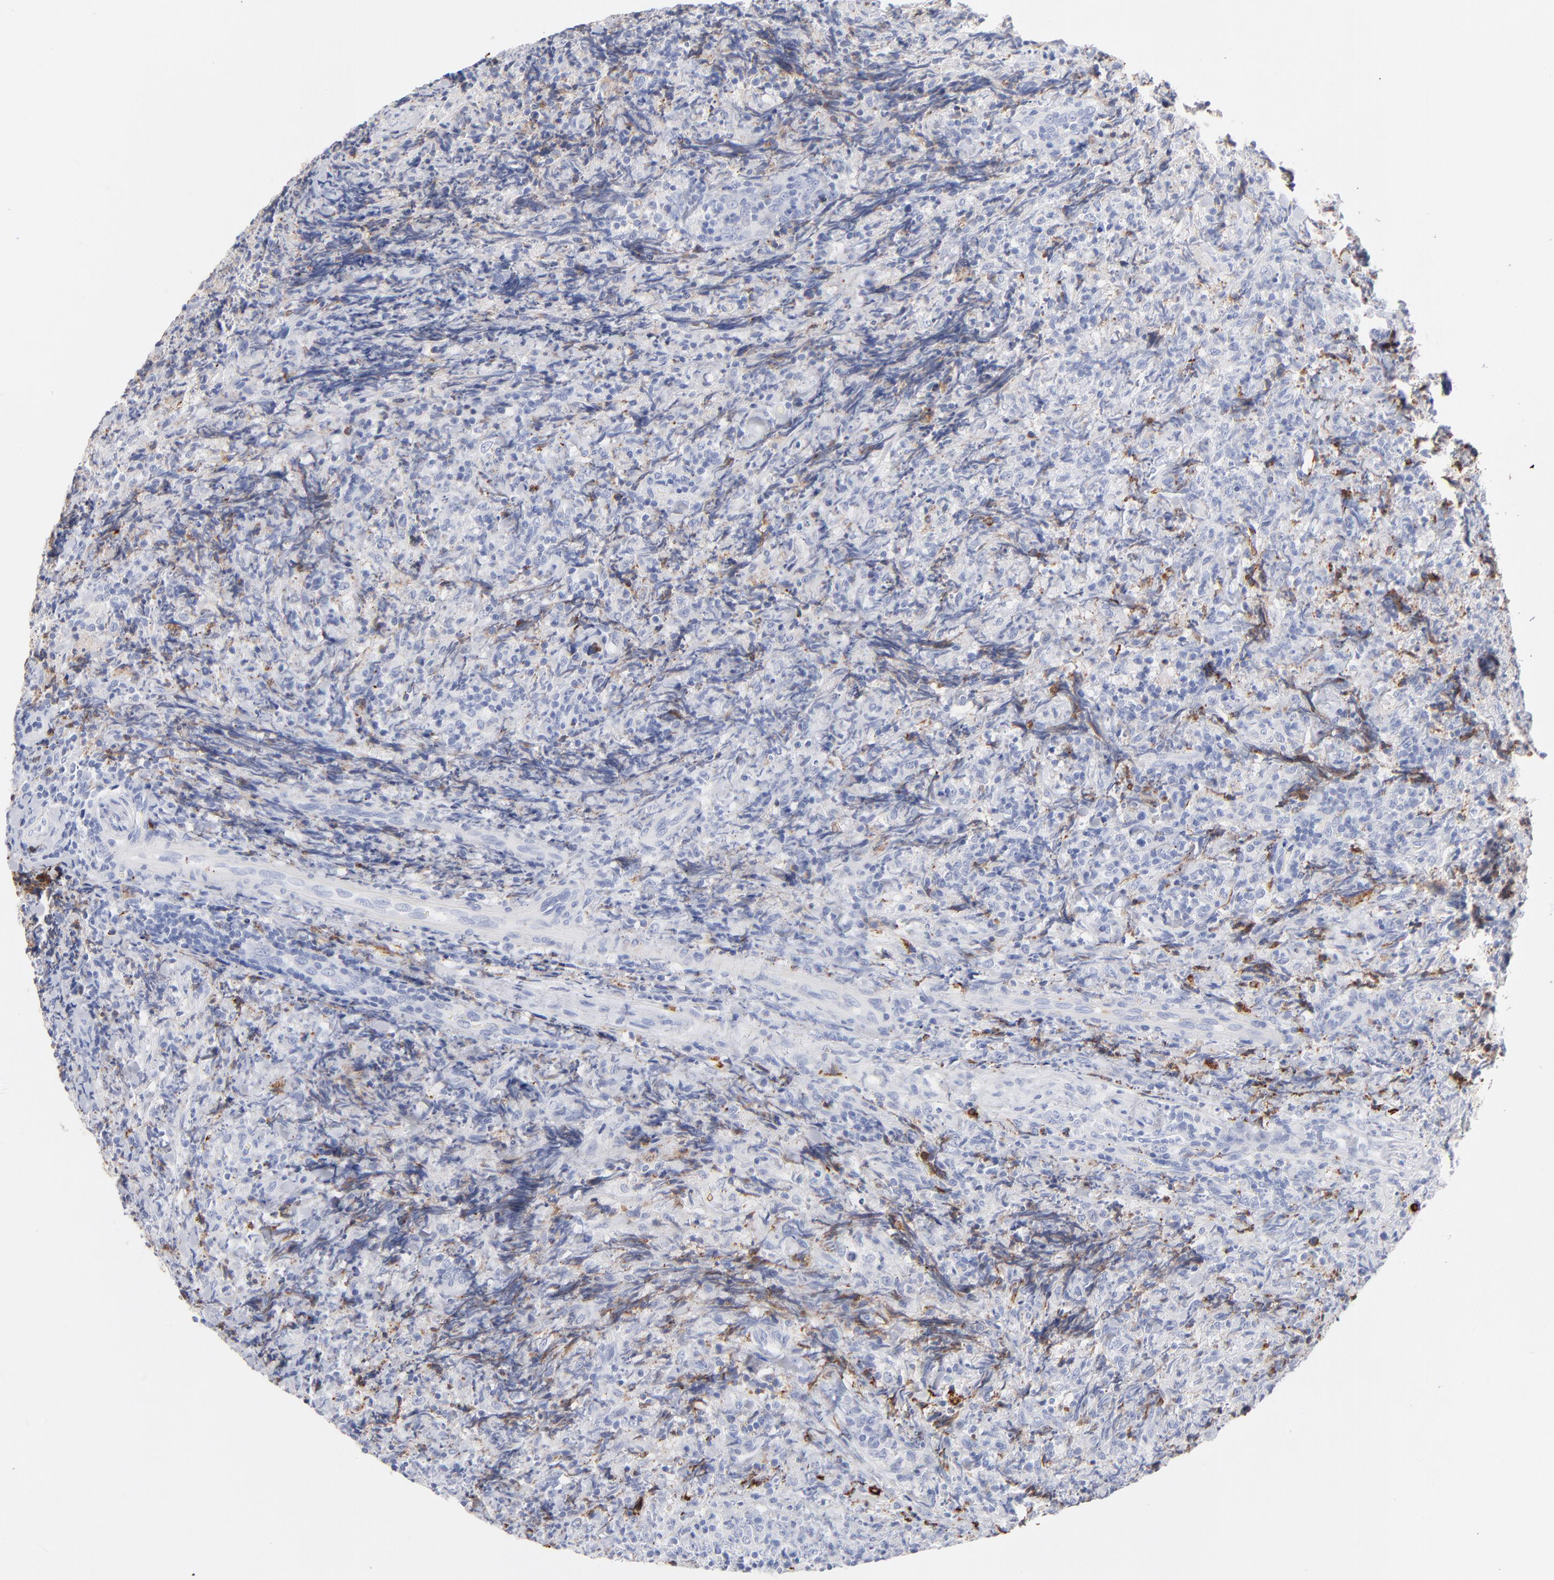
{"staining": {"intensity": "moderate", "quantity": "<25%", "location": "cytoplasmic/membranous"}, "tissue": "lymphoma", "cell_type": "Tumor cells", "image_type": "cancer", "snomed": [{"axis": "morphology", "description": "Malignant lymphoma, non-Hodgkin's type, High grade"}, {"axis": "topography", "description": "Tonsil"}], "caption": "Lymphoma tissue reveals moderate cytoplasmic/membranous expression in about <25% of tumor cells, visualized by immunohistochemistry.", "gene": "APOH", "patient": {"sex": "female", "age": 36}}